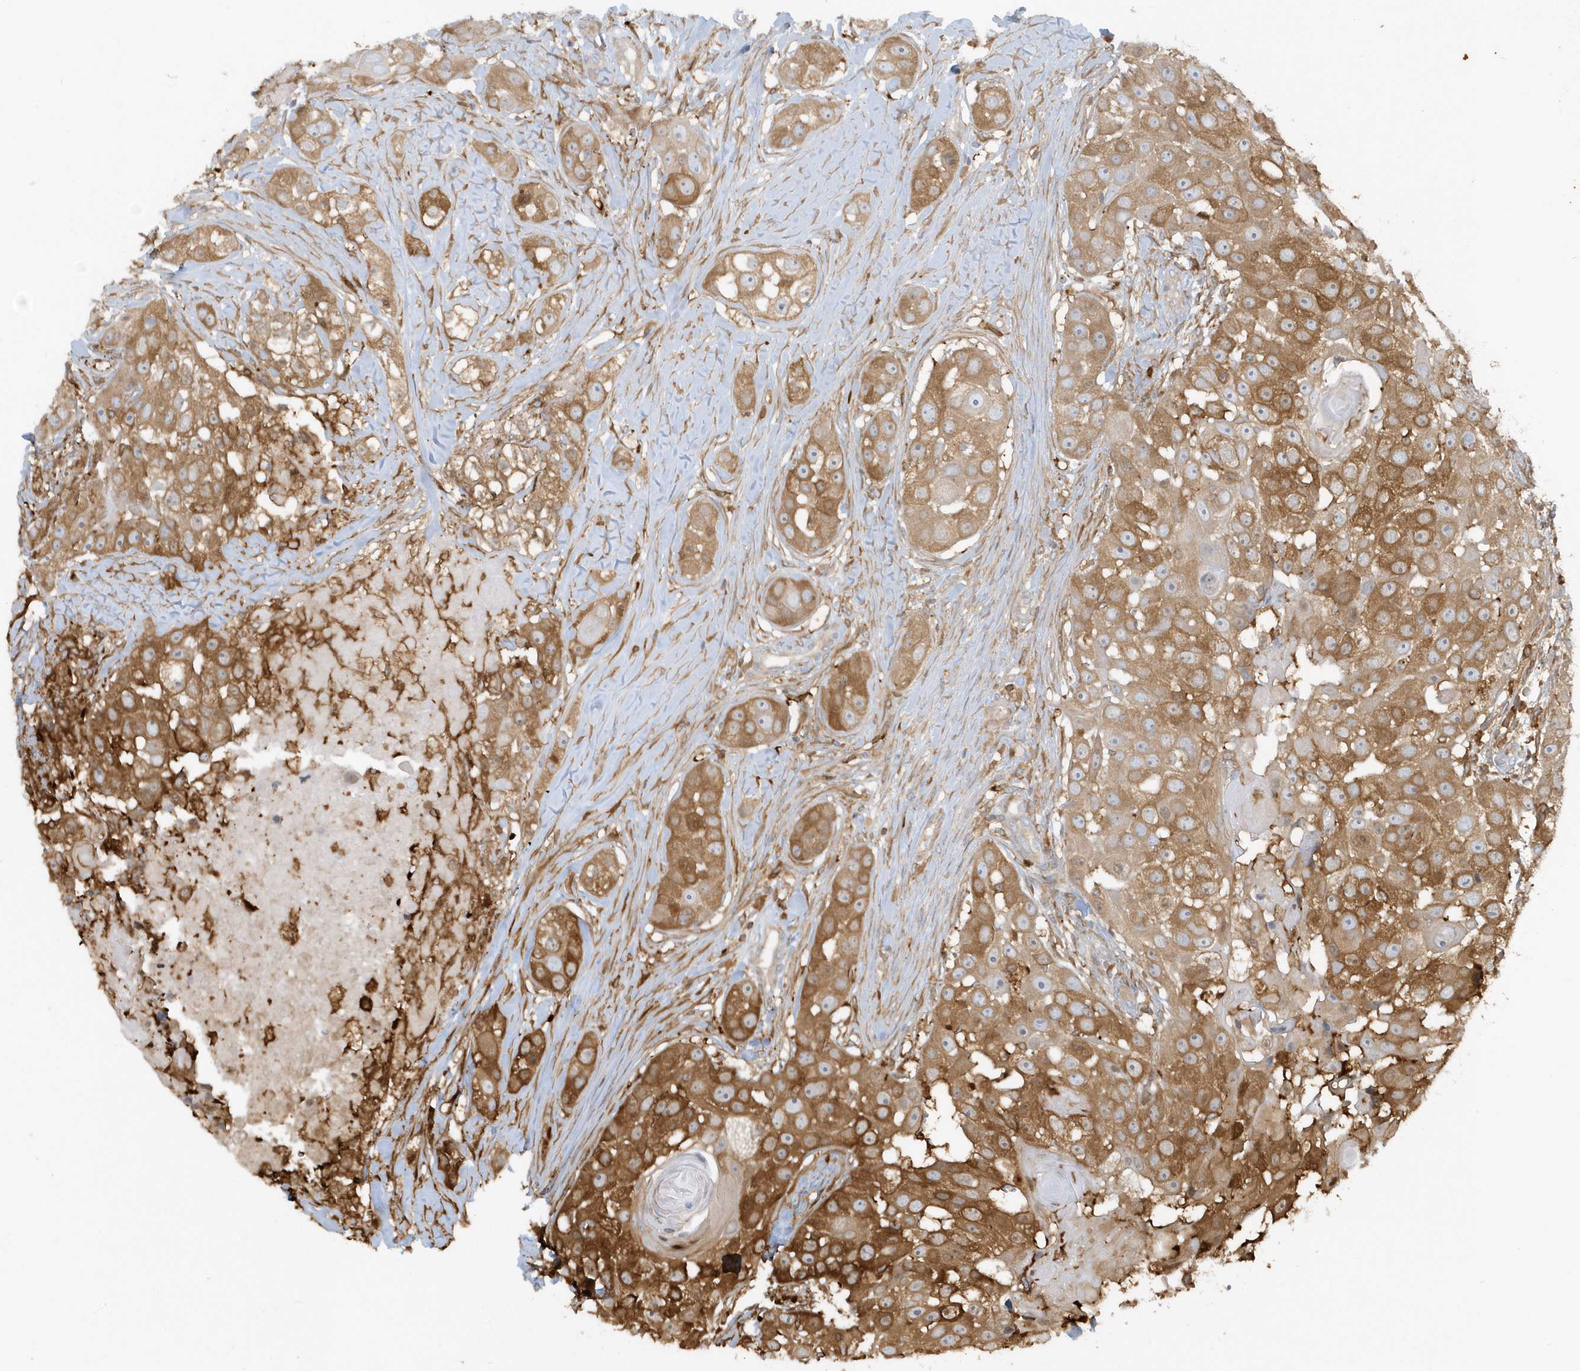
{"staining": {"intensity": "strong", "quantity": ">75%", "location": "cytoplasmic/membranous"}, "tissue": "head and neck cancer", "cell_type": "Tumor cells", "image_type": "cancer", "snomed": [{"axis": "morphology", "description": "Normal tissue, NOS"}, {"axis": "morphology", "description": "Squamous cell carcinoma, NOS"}, {"axis": "topography", "description": "Skeletal muscle"}, {"axis": "topography", "description": "Head-Neck"}], "caption": "Head and neck cancer stained for a protein exhibits strong cytoplasmic/membranous positivity in tumor cells.", "gene": "CLCN6", "patient": {"sex": "male", "age": 51}}